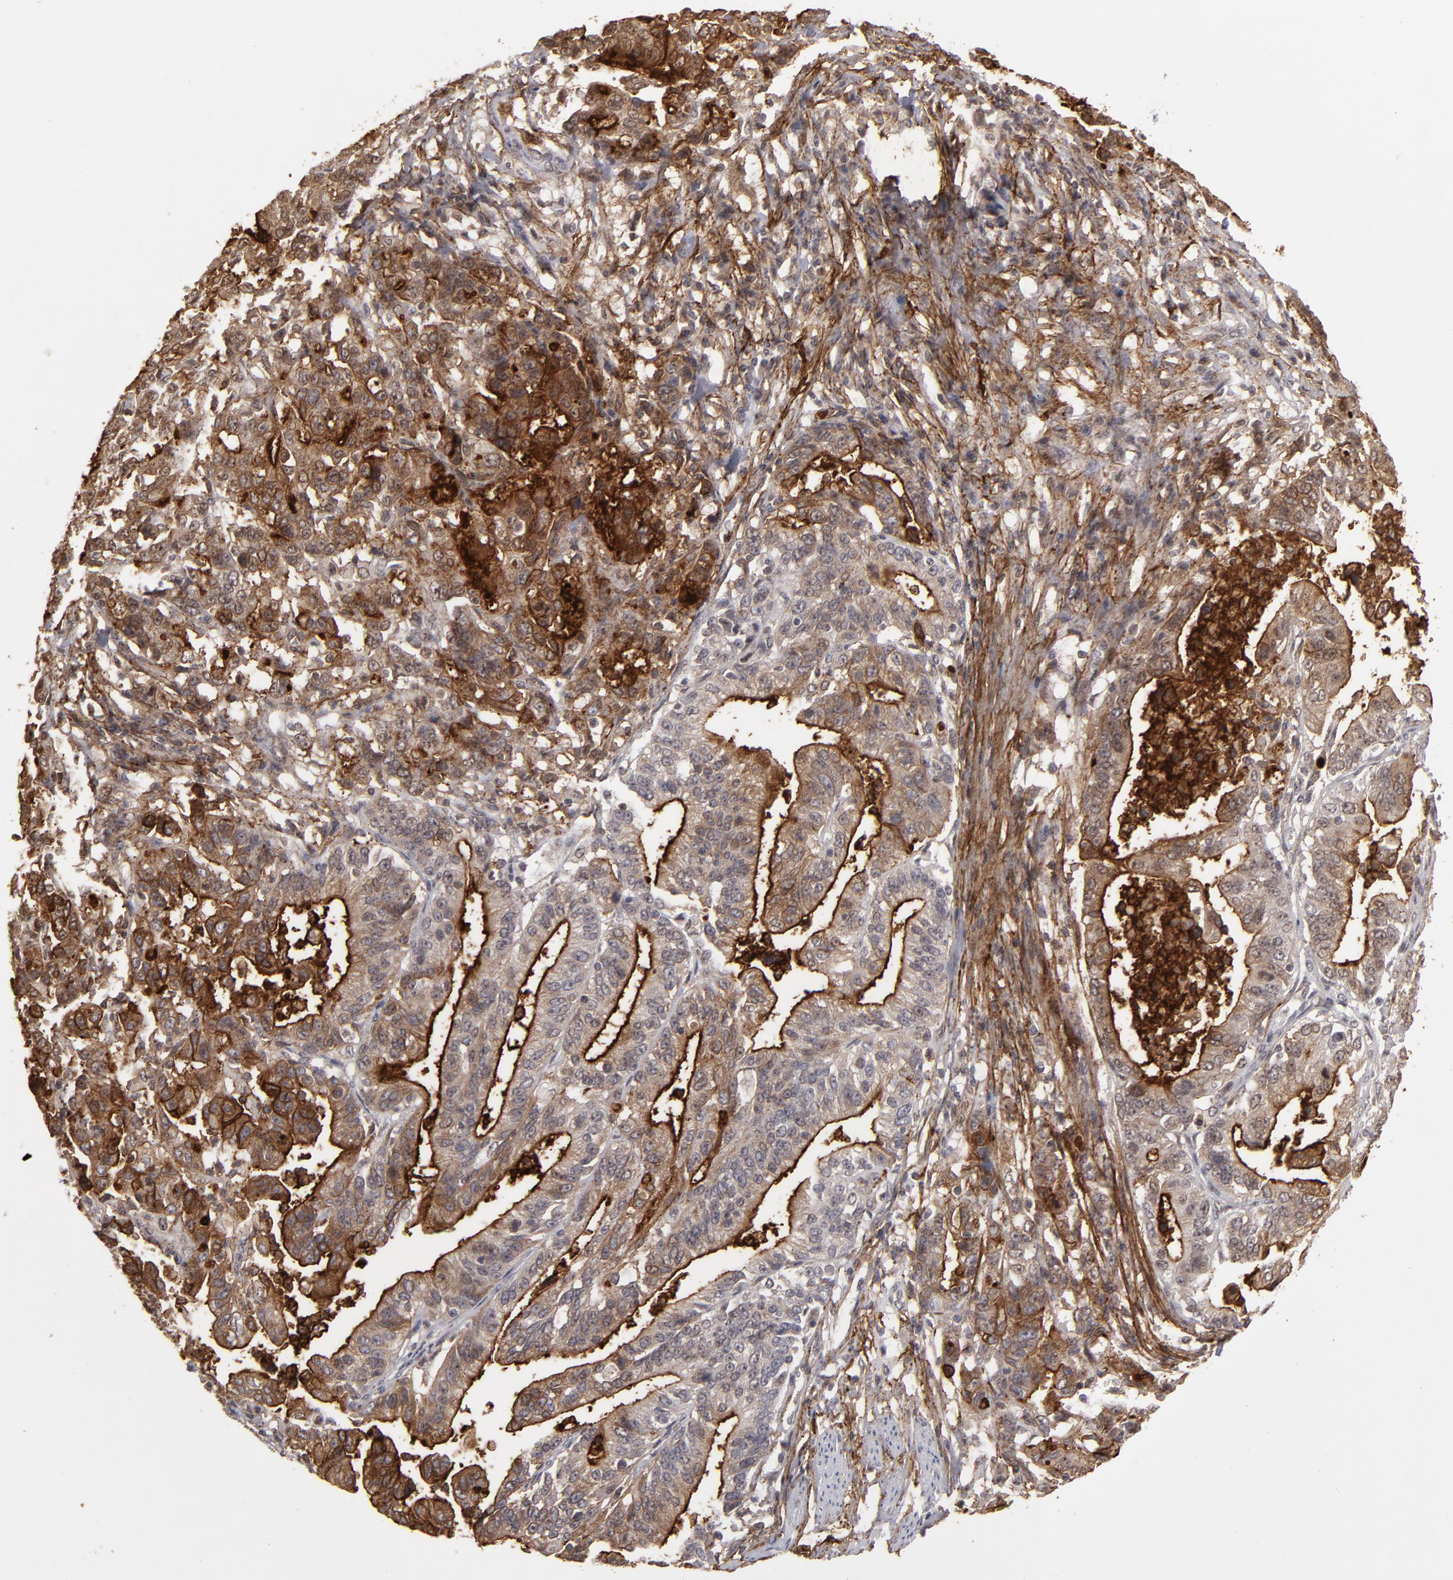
{"staining": {"intensity": "moderate", "quantity": "25%-75%", "location": "cytoplasmic/membranous"}, "tissue": "stomach cancer", "cell_type": "Tumor cells", "image_type": "cancer", "snomed": [{"axis": "morphology", "description": "Adenocarcinoma, NOS"}, {"axis": "topography", "description": "Stomach, upper"}], "caption": "Protein staining by immunohistochemistry demonstrates moderate cytoplasmic/membranous staining in approximately 25%-75% of tumor cells in stomach cancer (adenocarcinoma).", "gene": "CD55", "patient": {"sex": "female", "age": 50}}